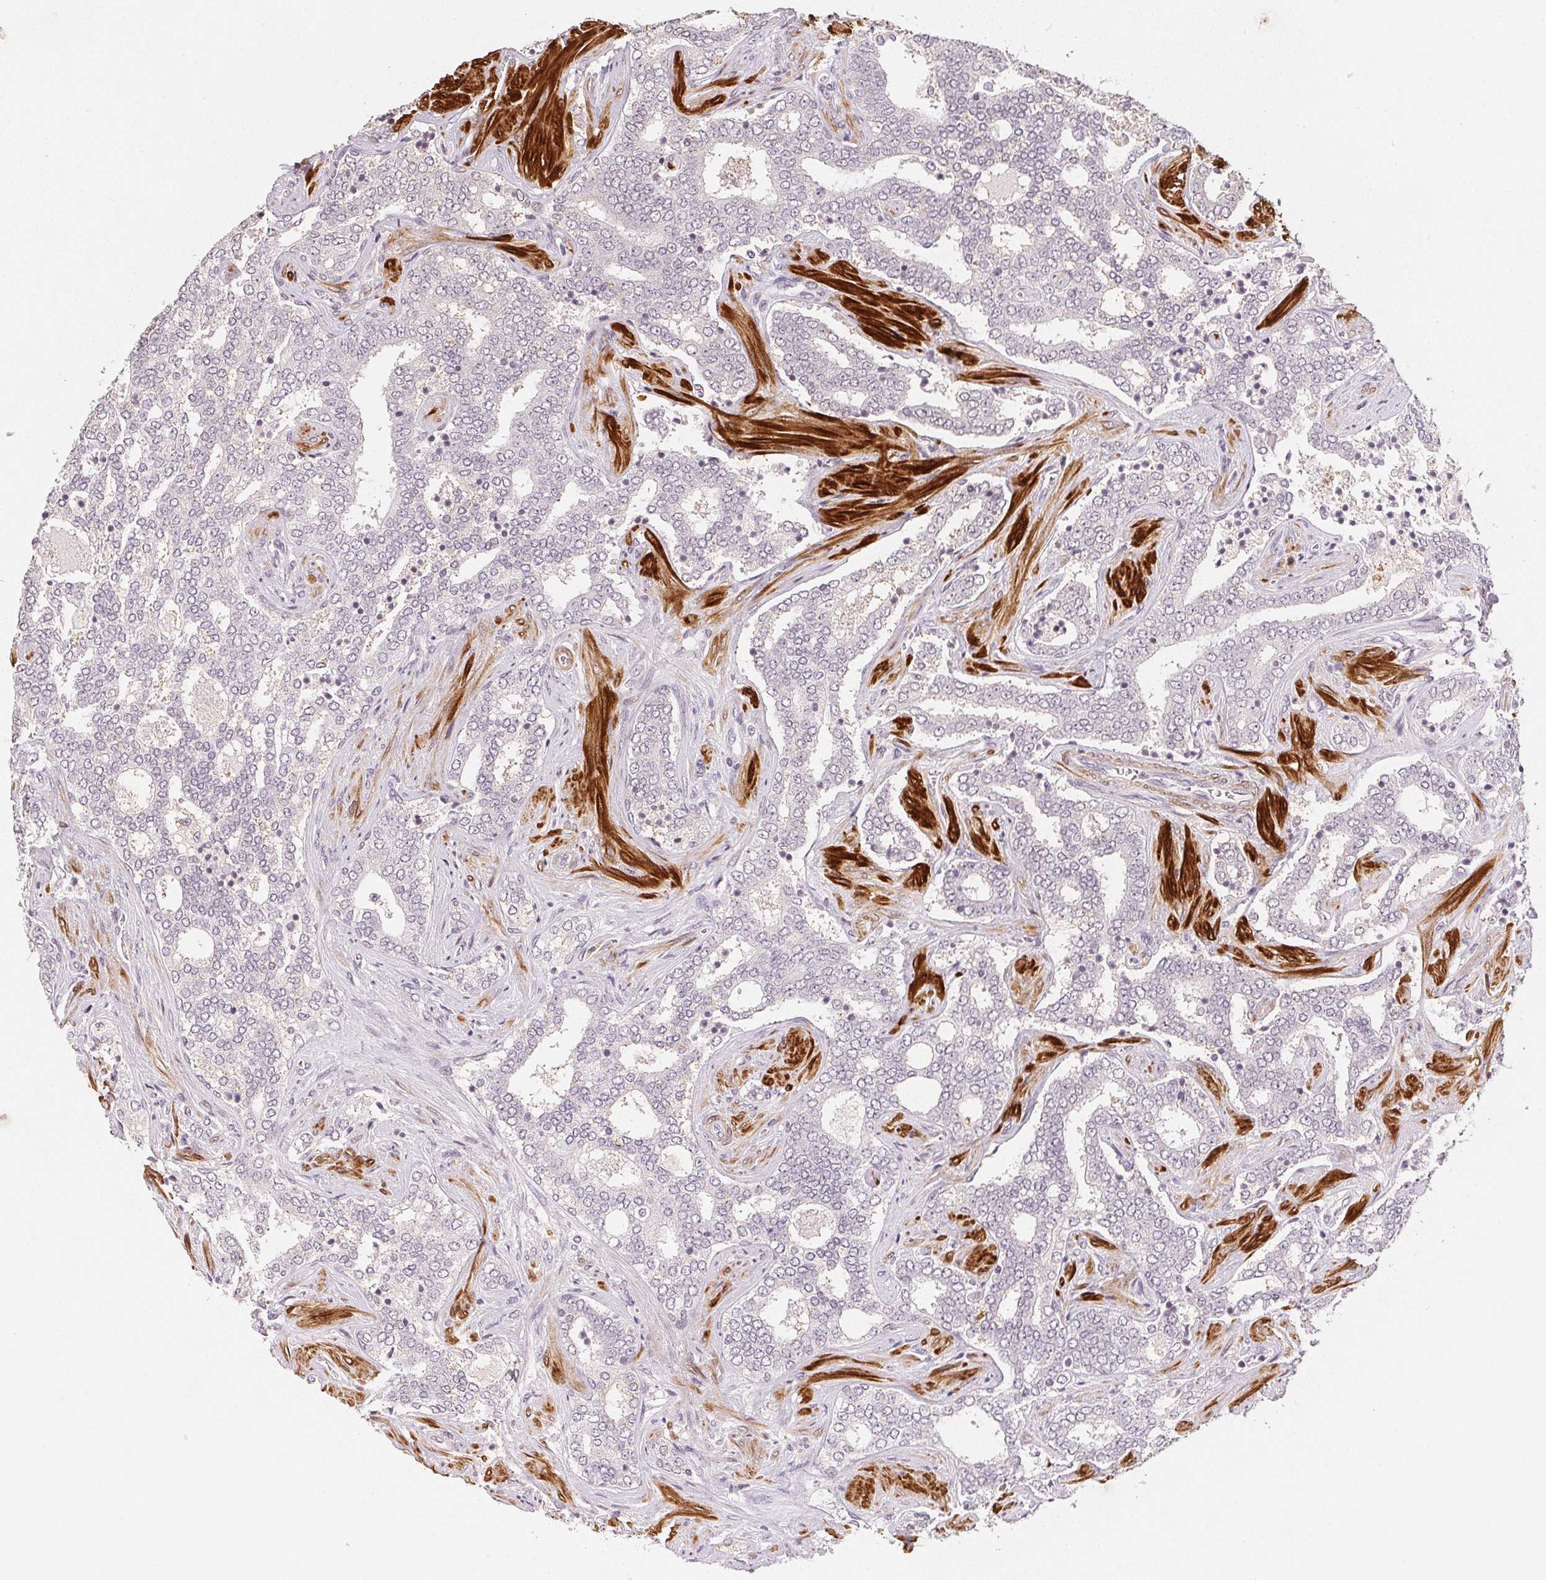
{"staining": {"intensity": "negative", "quantity": "none", "location": "none"}, "tissue": "prostate cancer", "cell_type": "Tumor cells", "image_type": "cancer", "snomed": [{"axis": "morphology", "description": "Adenocarcinoma, High grade"}, {"axis": "topography", "description": "Prostate"}], "caption": "Prostate cancer (adenocarcinoma (high-grade)) was stained to show a protein in brown. There is no significant staining in tumor cells.", "gene": "SMTN", "patient": {"sex": "male", "age": 60}}